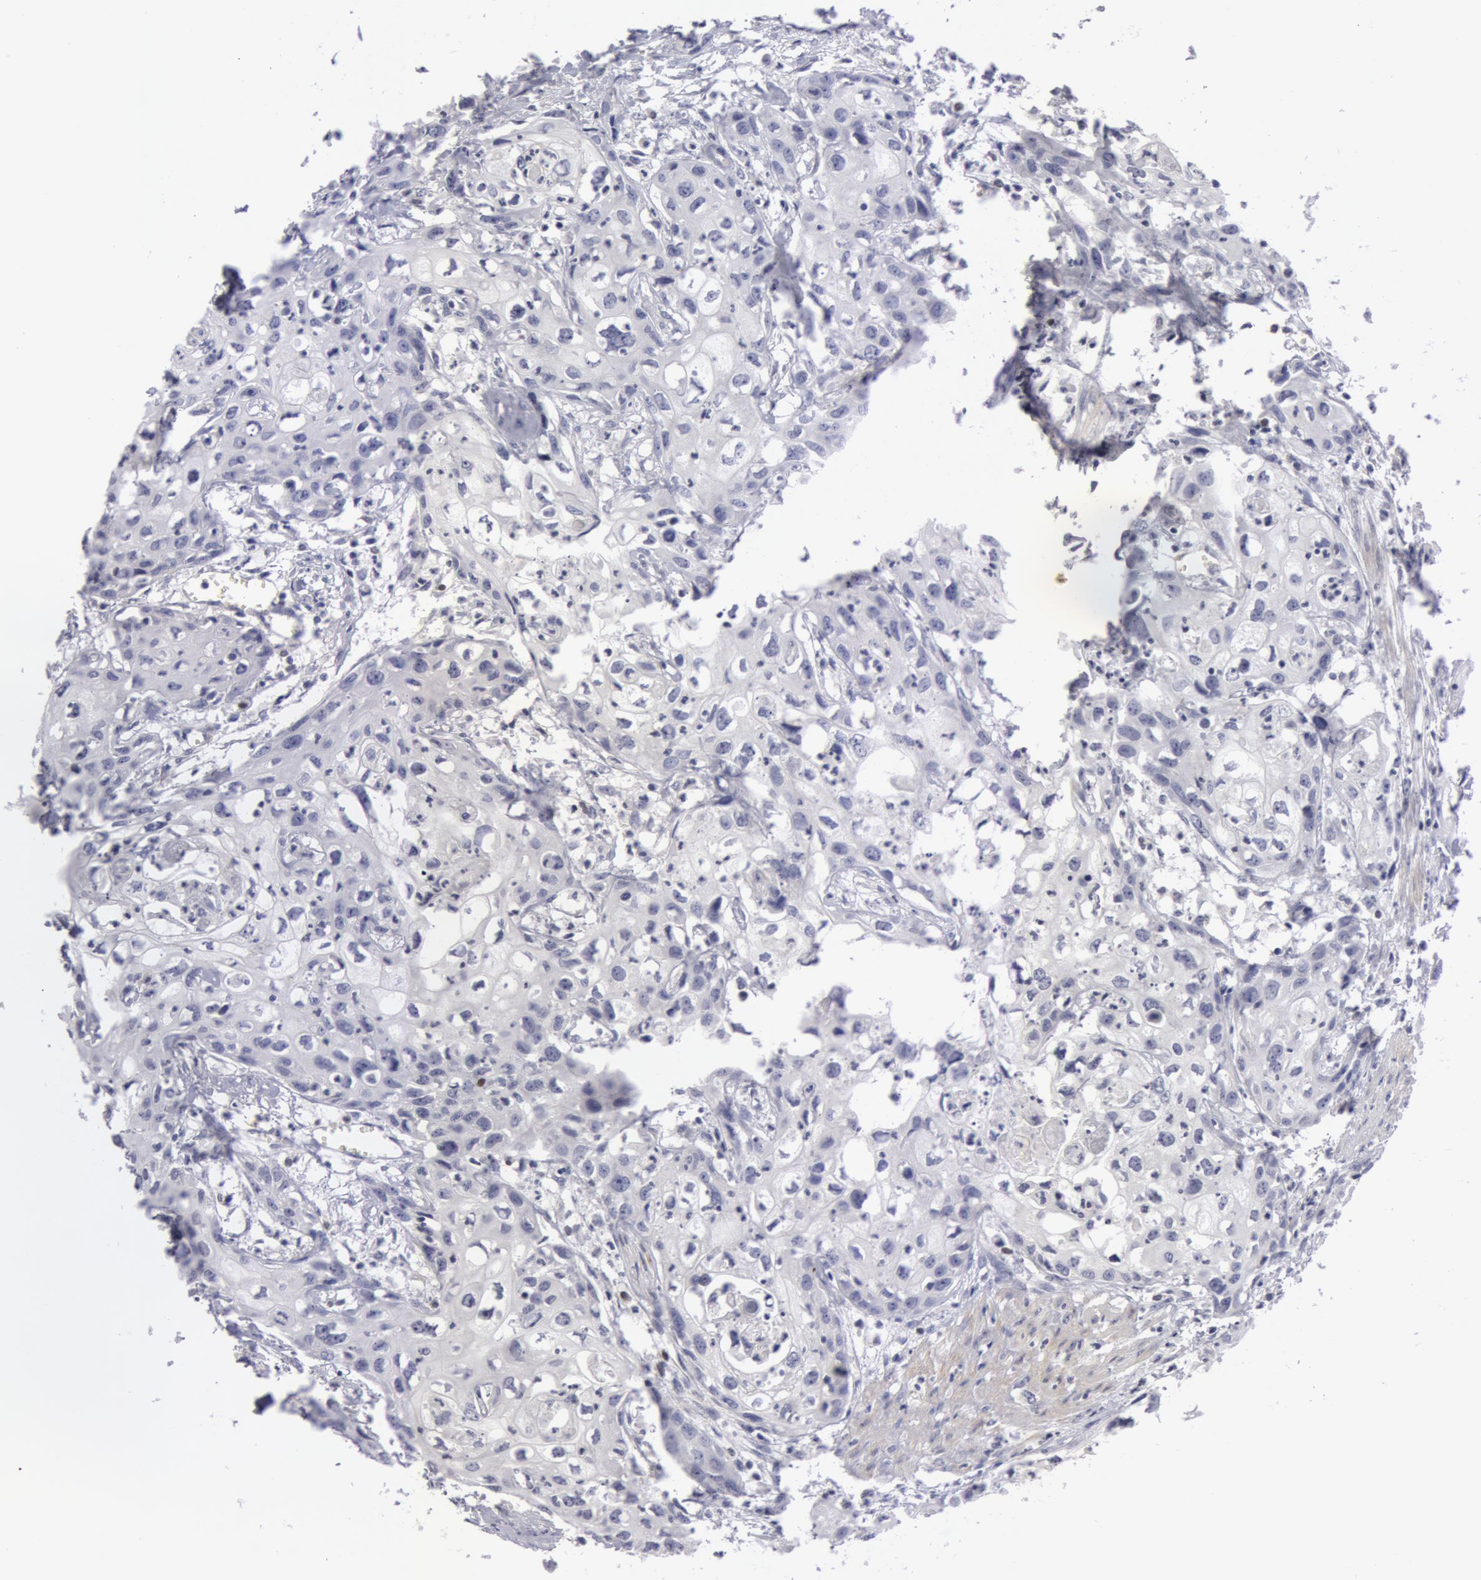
{"staining": {"intensity": "negative", "quantity": "none", "location": "none"}, "tissue": "urothelial cancer", "cell_type": "Tumor cells", "image_type": "cancer", "snomed": [{"axis": "morphology", "description": "Urothelial carcinoma, High grade"}, {"axis": "topography", "description": "Urinary bladder"}], "caption": "DAB immunohistochemical staining of high-grade urothelial carcinoma demonstrates no significant staining in tumor cells.", "gene": "NLGN4X", "patient": {"sex": "male", "age": 54}}